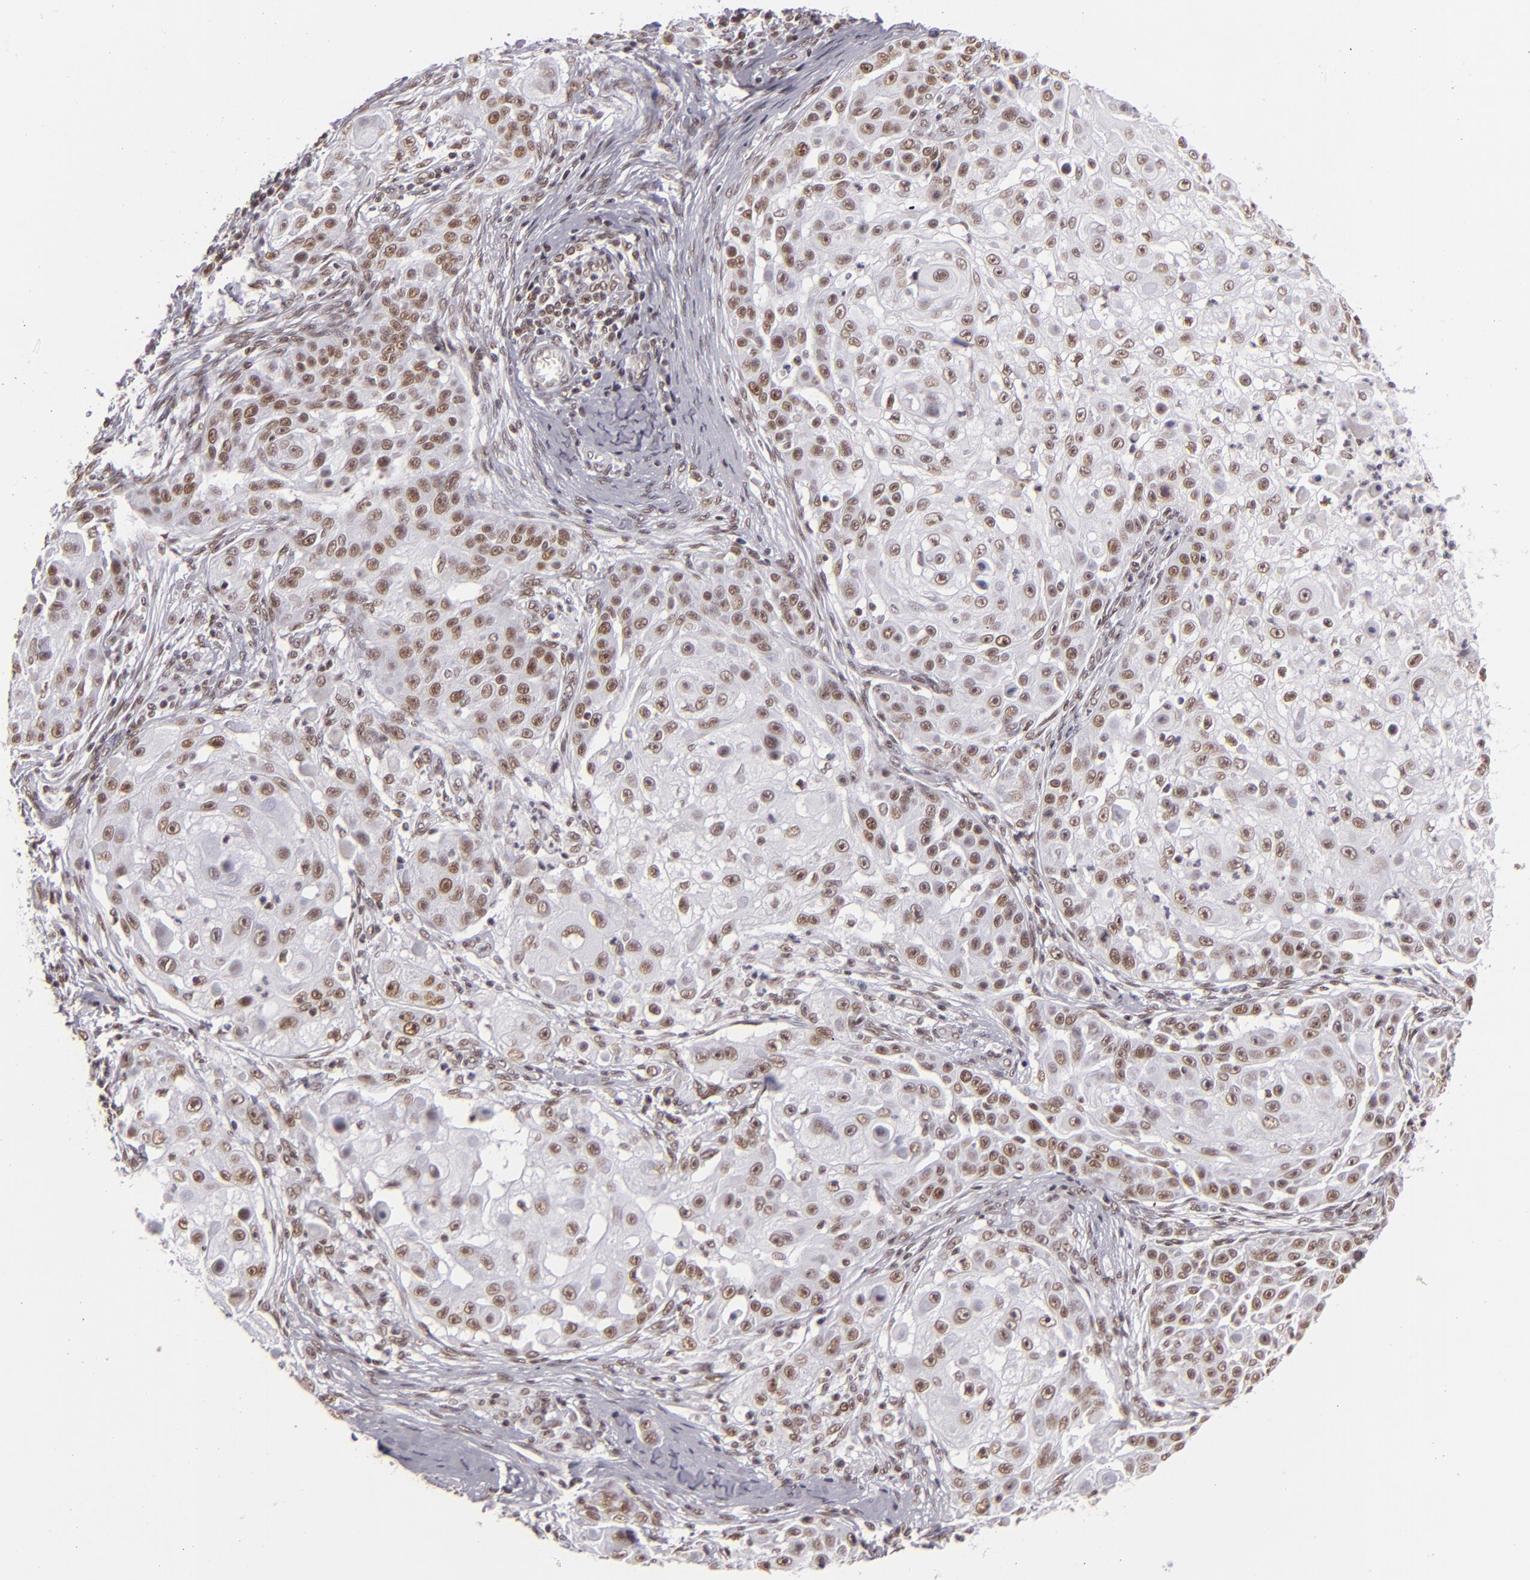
{"staining": {"intensity": "weak", "quantity": ">75%", "location": "nuclear"}, "tissue": "skin cancer", "cell_type": "Tumor cells", "image_type": "cancer", "snomed": [{"axis": "morphology", "description": "Squamous cell carcinoma, NOS"}, {"axis": "topography", "description": "Skin"}], "caption": "Immunohistochemistry (IHC) image of skin cancer stained for a protein (brown), which demonstrates low levels of weak nuclear positivity in approximately >75% of tumor cells.", "gene": "BRD8", "patient": {"sex": "female", "age": 57}}